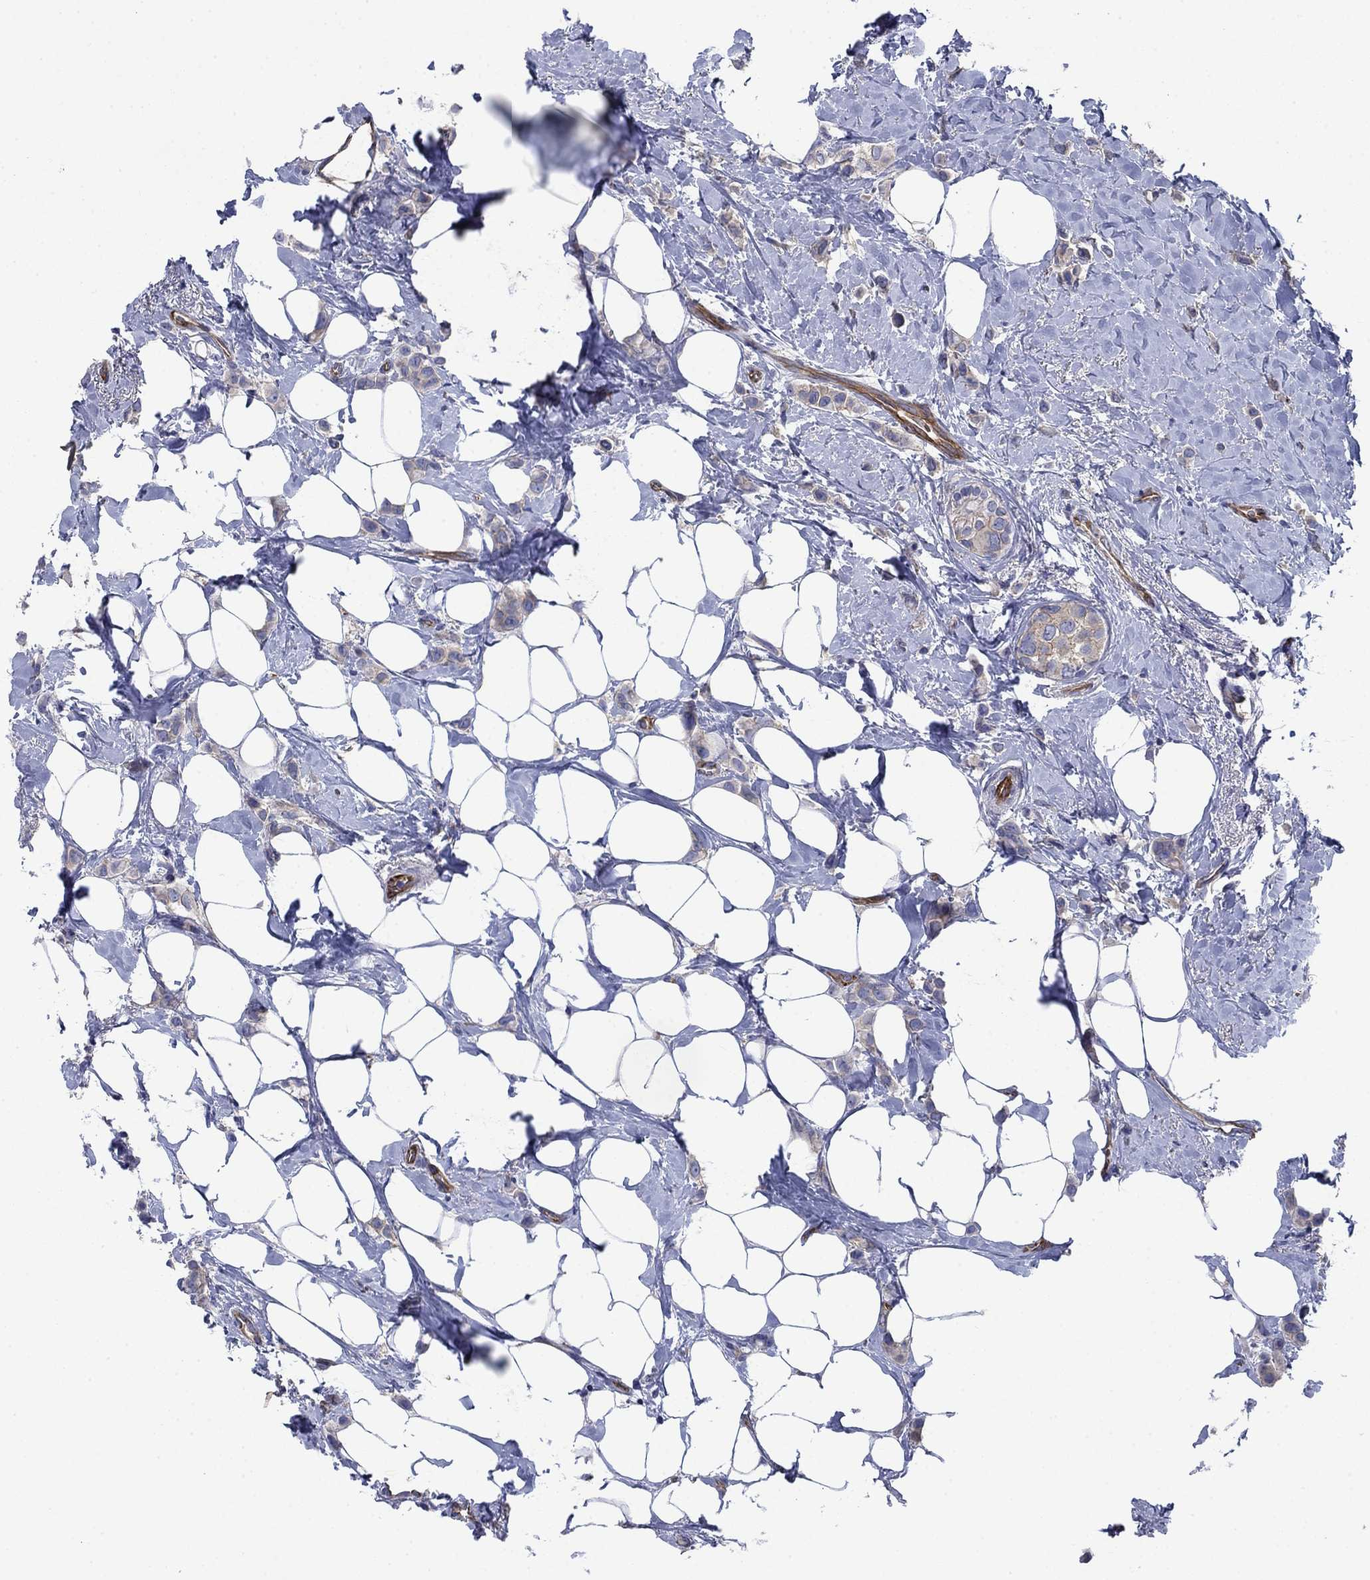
{"staining": {"intensity": "weak", "quantity": "25%-75%", "location": "cytoplasmic/membranous"}, "tissue": "breast cancer", "cell_type": "Tumor cells", "image_type": "cancer", "snomed": [{"axis": "morphology", "description": "Lobular carcinoma"}, {"axis": "topography", "description": "Breast"}], "caption": "Immunohistochemical staining of human breast lobular carcinoma demonstrates low levels of weak cytoplasmic/membranous expression in approximately 25%-75% of tumor cells.", "gene": "FLNC", "patient": {"sex": "female", "age": 66}}